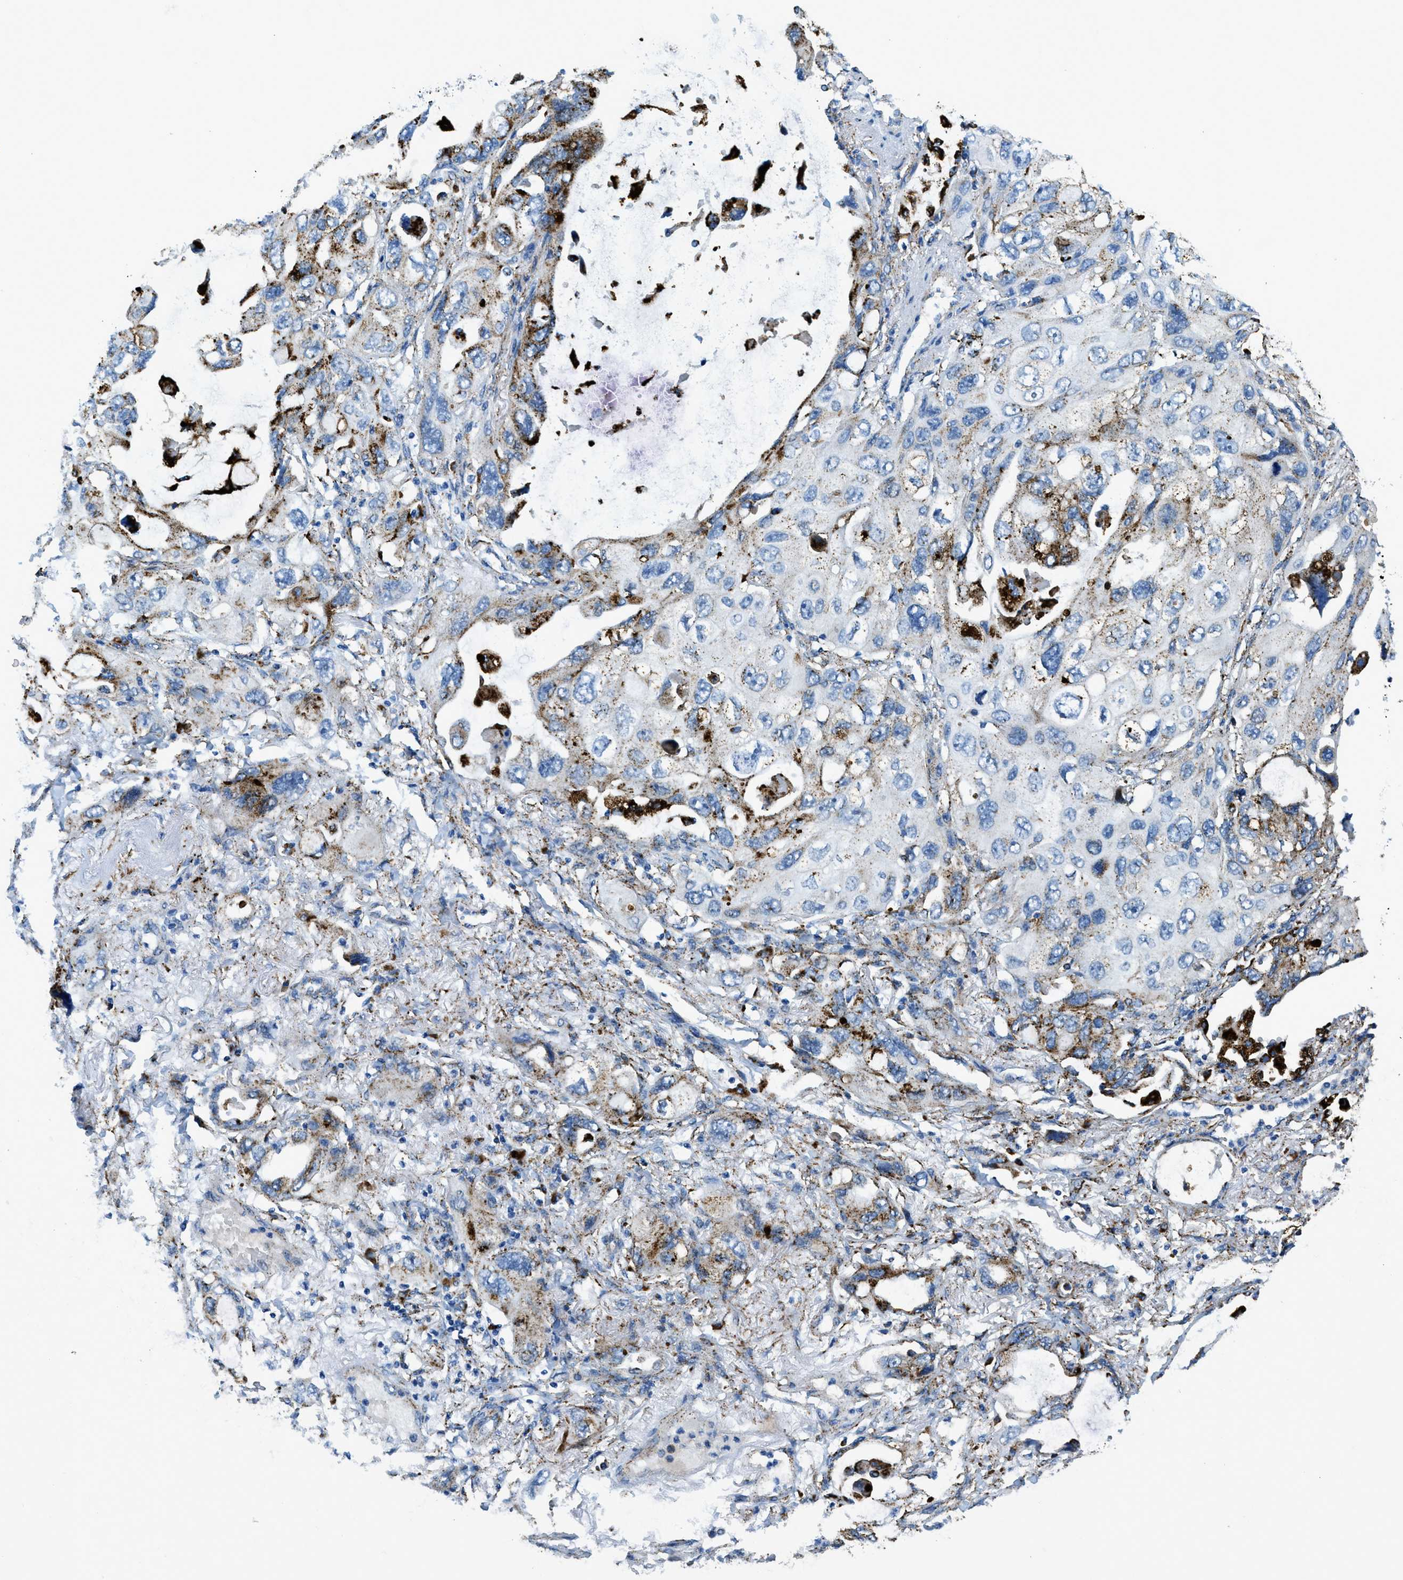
{"staining": {"intensity": "strong", "quantity": "25%-75%", "location": "cytoplasmic/membranous"}, "tissue": "lung cancer", "cell_type": "Tumor cells", "image_type": "cancer", "snomed": [{"axis": "morphology", "description": "Squamous cell carcinoma, NOS"}, {"axis": "topography", "description": "Lung"}], "caption": "A brown stain shows strong cytoplasmic/membranous staining of a protein in human lung cancer (squamous cell carcinoma) tumor cells.", "gene": "SCARB2", "patient": {"sex": "female", "age": 73}}